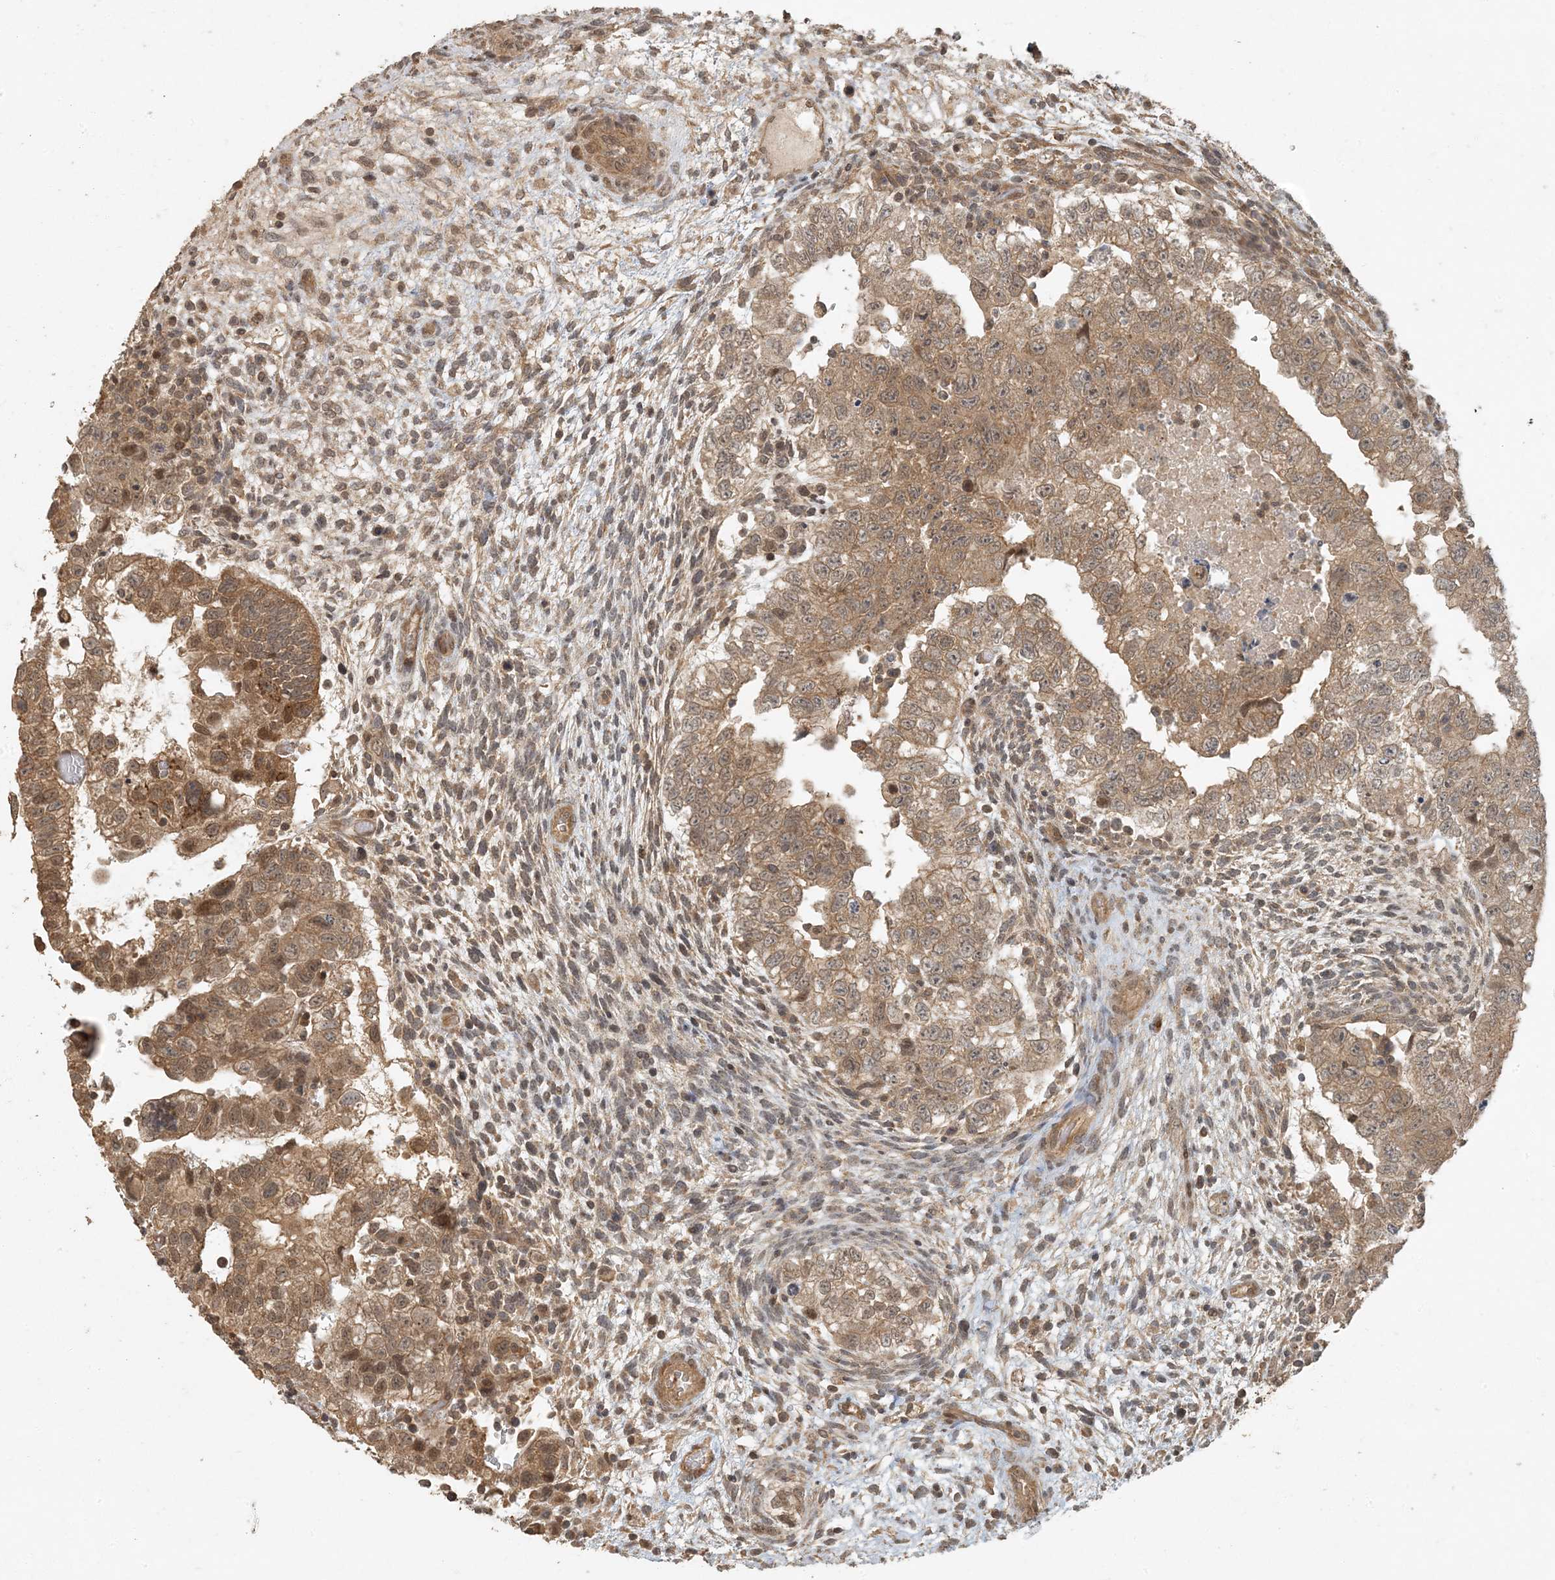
{"staining": {"intensity": "moderate", "quantity": ">75%", "location": "cytoplasmic/membranous,nuclear"}, "tissue": "testis cancer", "cell_type": "Tumor cells", "image_type": "cancer", "snomed": [{"axis": "morphology", "description": "Carcinoma, Embryonal, NOS"}, {"axis": "topography", "description": "Testis"}], "caption": "Protein expression analysis of testis cancer exhibits moderate cytoplasmic/membranous and nuclear expression in about >75% of tumor cells.", "gene": "AK9", "patient": {"sex": "male", "age": 37}}